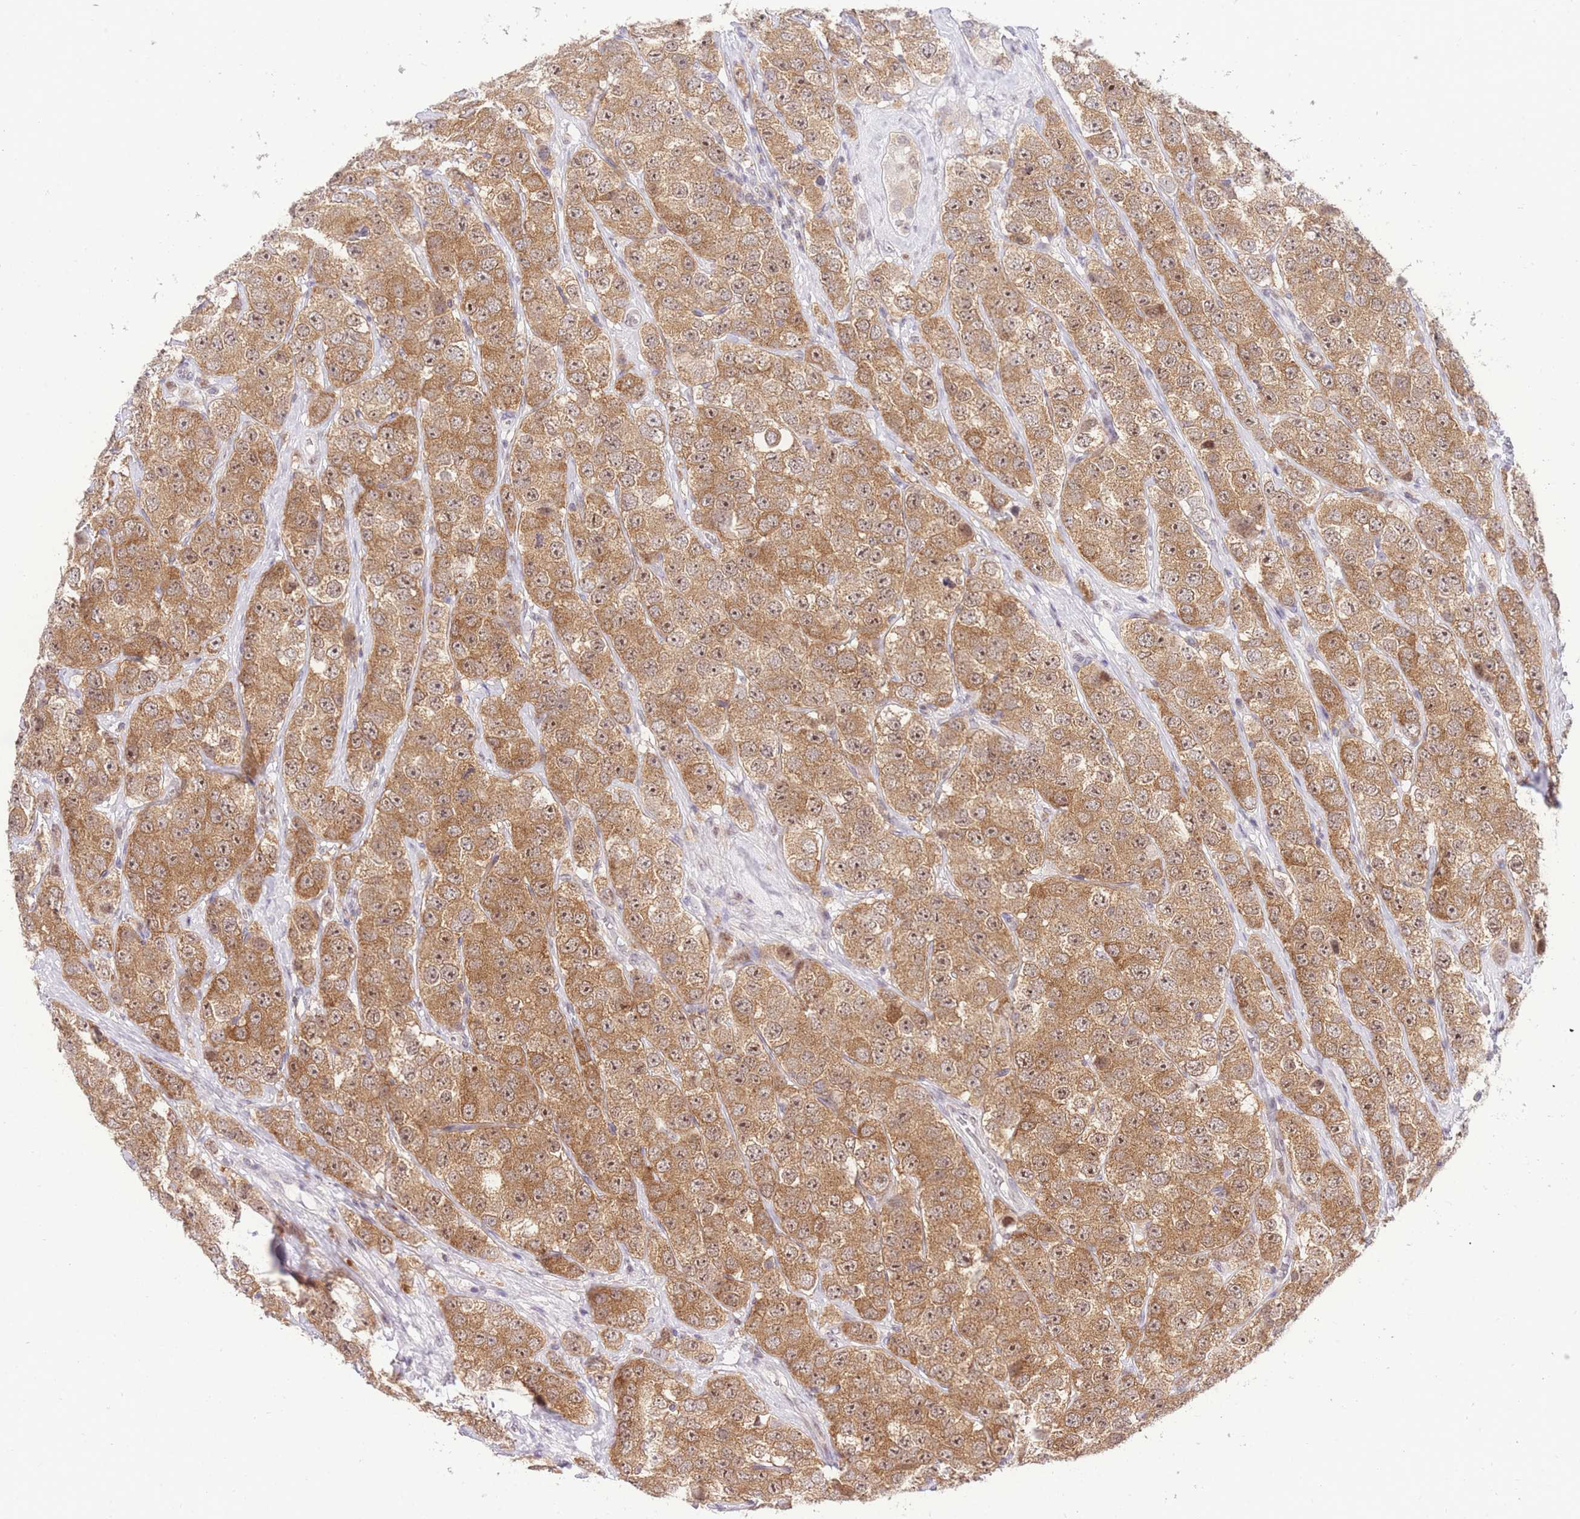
{"staining": {"intensity": "moderate", "quantity": ">75%", "location": "cytoplasmic/membranous"}, "tissue": "testis cancer", "cell_type": "Tumor cells", "image_type": "cancer", "snomed": [{"axis": "morphology", "description": "Seminoma, NOS"}, {"axis": "topography", "description": "Testis"}], "caption": "A histopathology image of seminoma (testis) stained for a protein displays moderate cytoplasmic/membranous brown staining in tumor cells. The staining was performed using DAB (3,3'-diaminobenzidine), with brown indicating positive protein expression. Nuclei are stained blue with hematoxylin.", "gene": "STK39", "patient": {"sex": "male", "age": 28}}